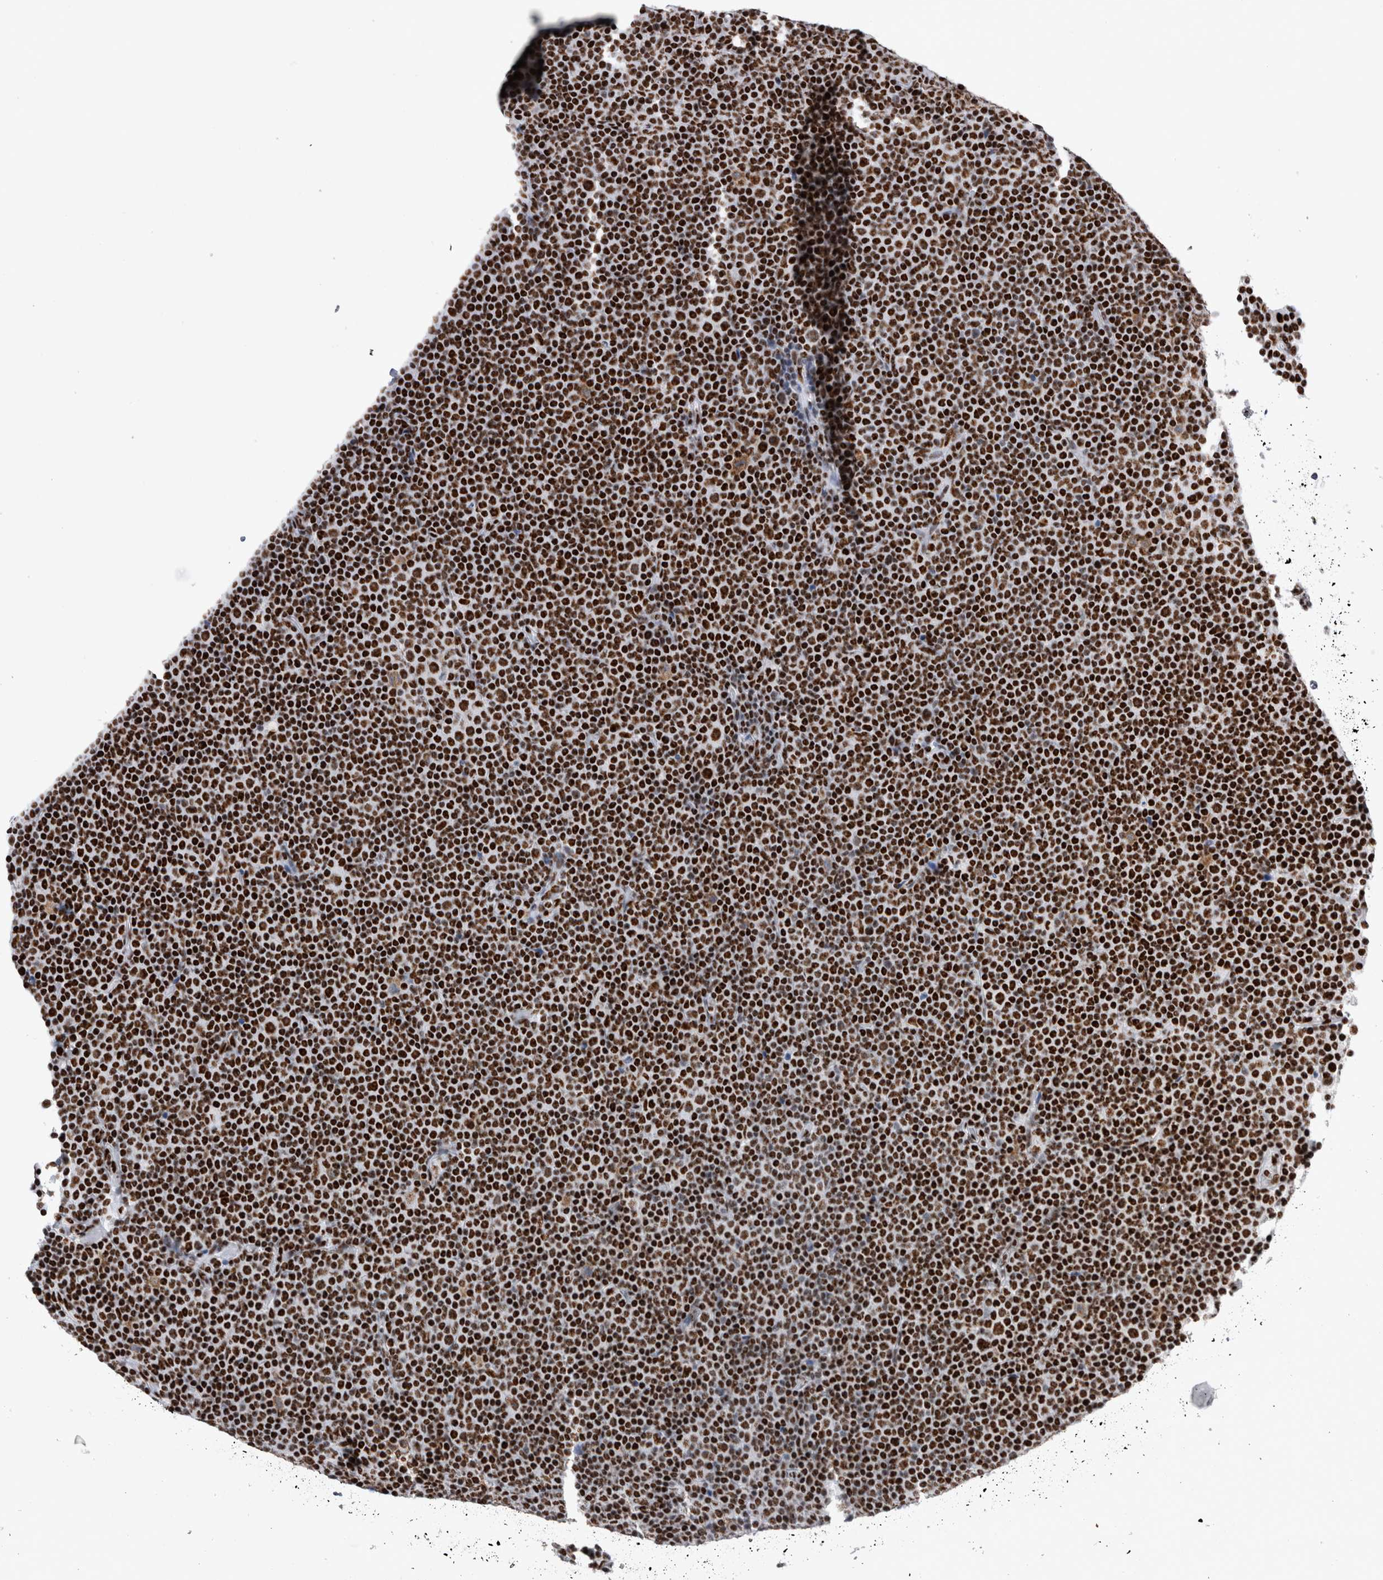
{"staining": {"intensity": "strong", "quantity": ">75%", "location": "cytoplasmic/membranous,nuclear"}, "tissue": "lymphoma", "cell_type": "Tumor cells", "image_type": "cancer", "snomed": [{"axis": "morphology", "description": "Malignant lymphoma, non-Hodgkin's type, Low grade"}, {"axis": "topography", "description": "Lymph node"}], "caption": "A high amount of strong cytoplasmic/membranous and nuclear expression is appreciated in approximately >75% of tumor cells in malignant lymphoma, non-Hodgkin's type (low-grade) tissue. The staining was performed using DAB (3,3'-diaminobenzidine), with brown indicating positive protein expression. Nuclei are stained blue with hematoxylin.", "gene": "RBM6", "patient": {"sex": "female", "age": 67}}